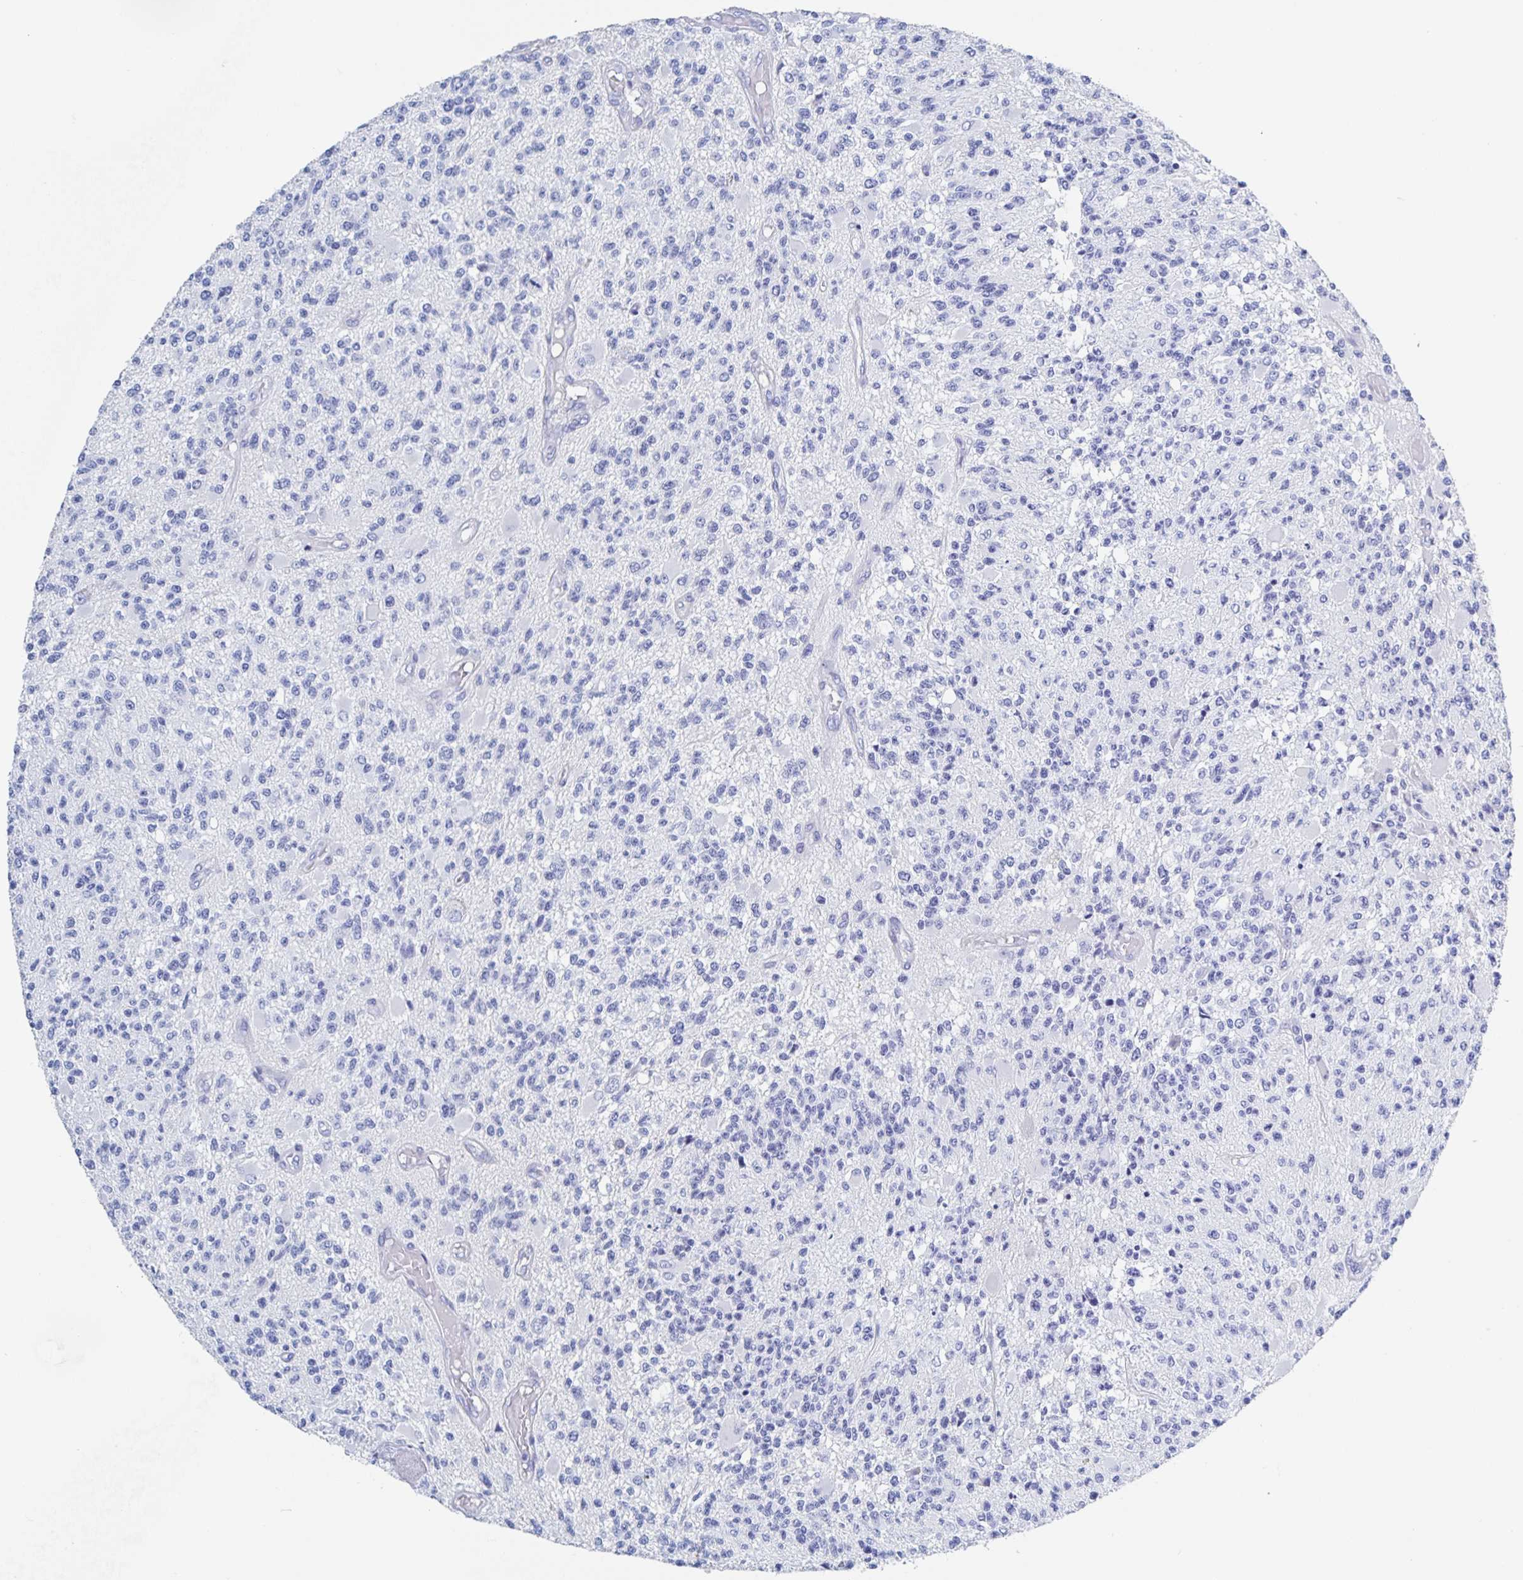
{"staining": {"intensity": "negative", "quantity": "none", "location": "none"}, "tissue": "glioma", "cell_type": "Tumor cells", "image_type": "cancer", "snomed": [{"axis": "morphology", "description": "Glioma, malignant, High grade"}, {"axis": "topography", "description": "Brain"}], "caption": "Glioma stained for a protein using IHC shows no expression tumor cells.", "gene": "DMBT1", "patient": {"sex": "female", "age": 63}}